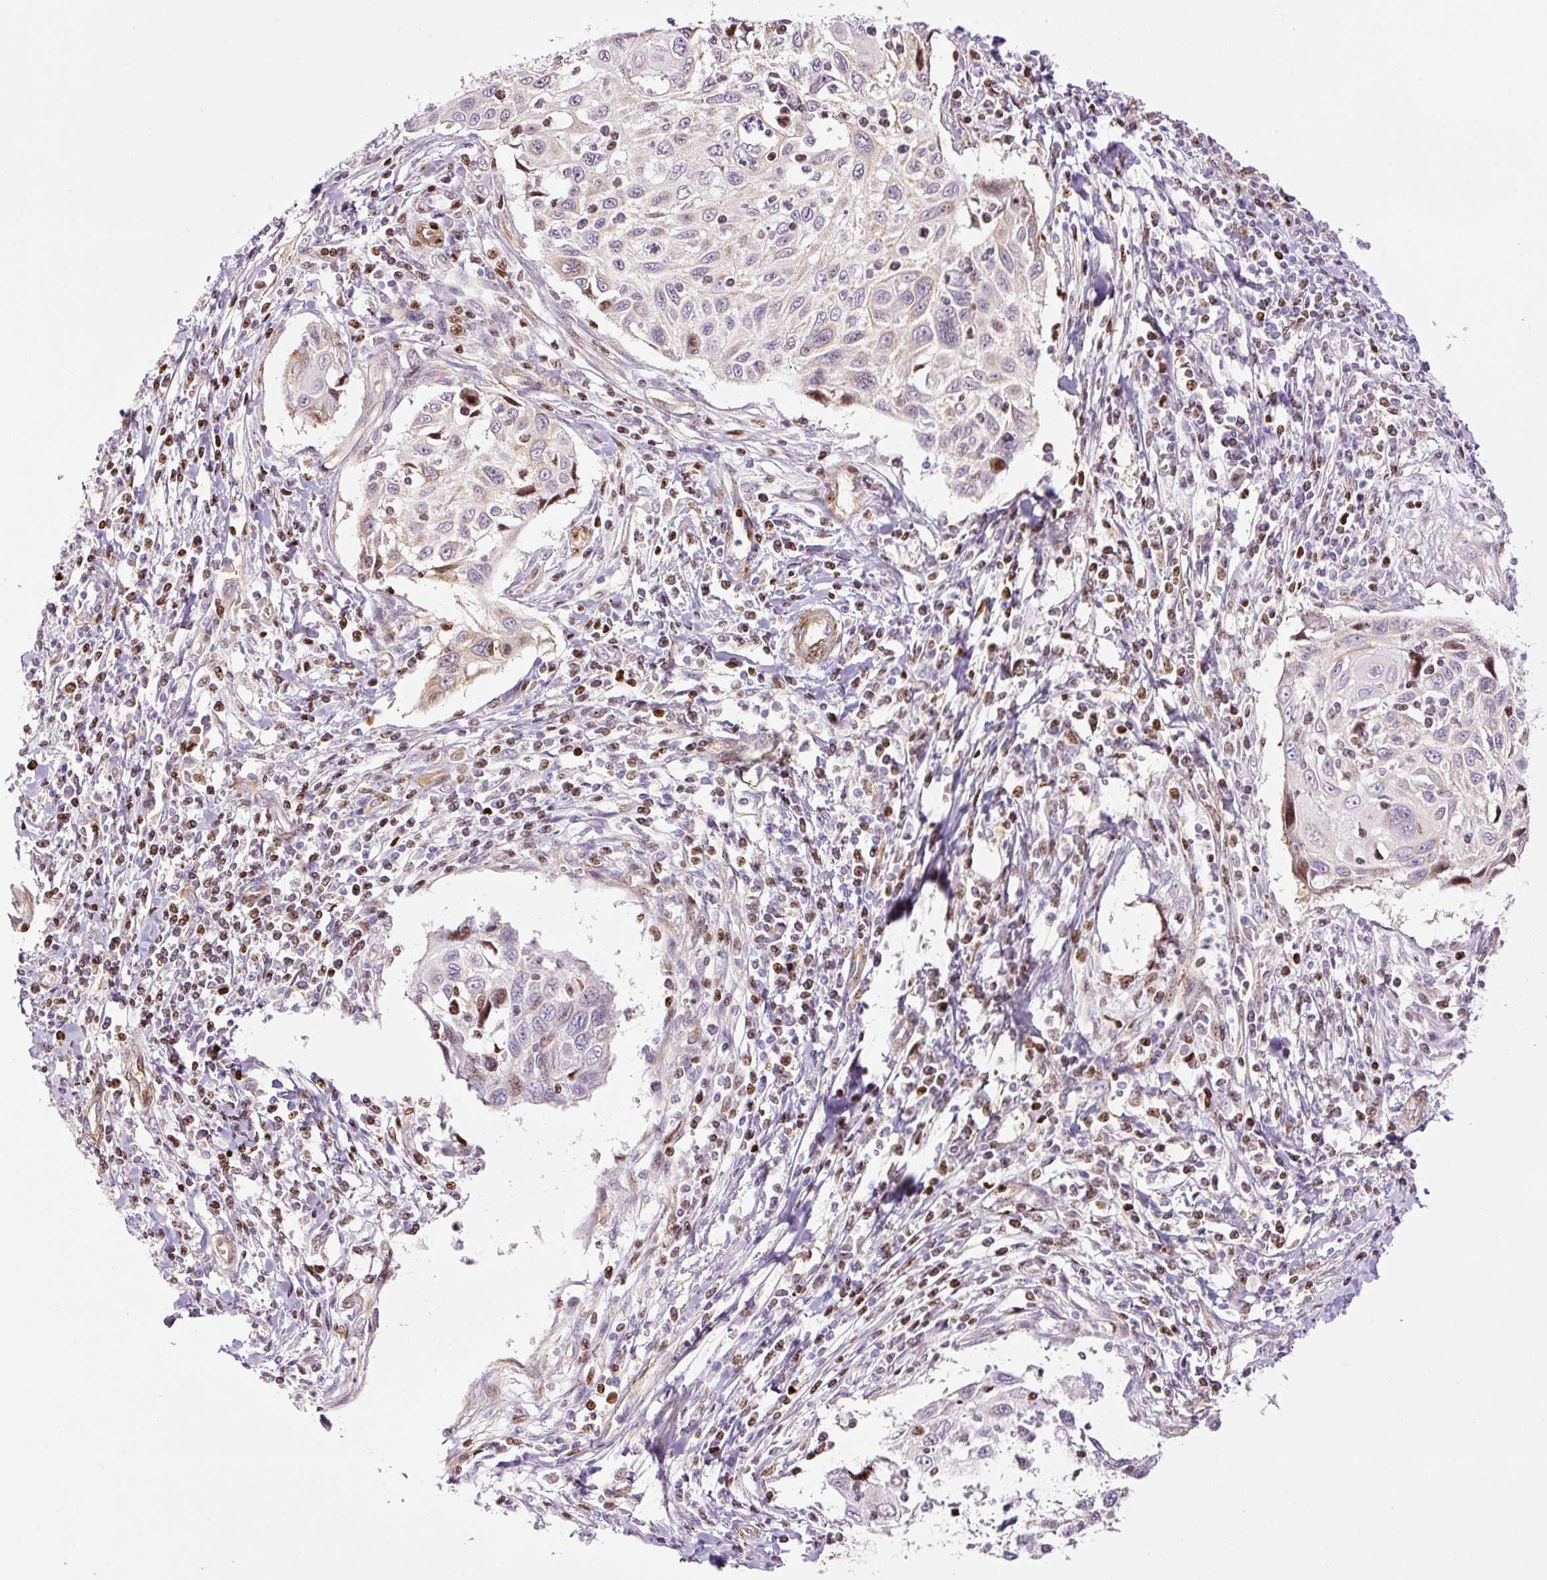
{"staining": {"intensity": "weak", "quantity": "<25%", "location": "nuclear"}, "tissue": "cervical cancer", "cell_type": "Tumor cells", "image_type": "cancer", "snomed": [{"axis": "morphology", "description": "Squamous cell carcinoma, NOS"}, {"axis": "topography", "description": "Cervix"}], "caption": "IHC photomicrograph of cervical cancer stained for a protein (brown), which displays no expression in tumor cells. The staining is performed using DAB brown chromogen with nuclei counter-stained in using hematoxylin.", "gene": "TMEM8B", "patient": {"sex": "female", "age": 70}}